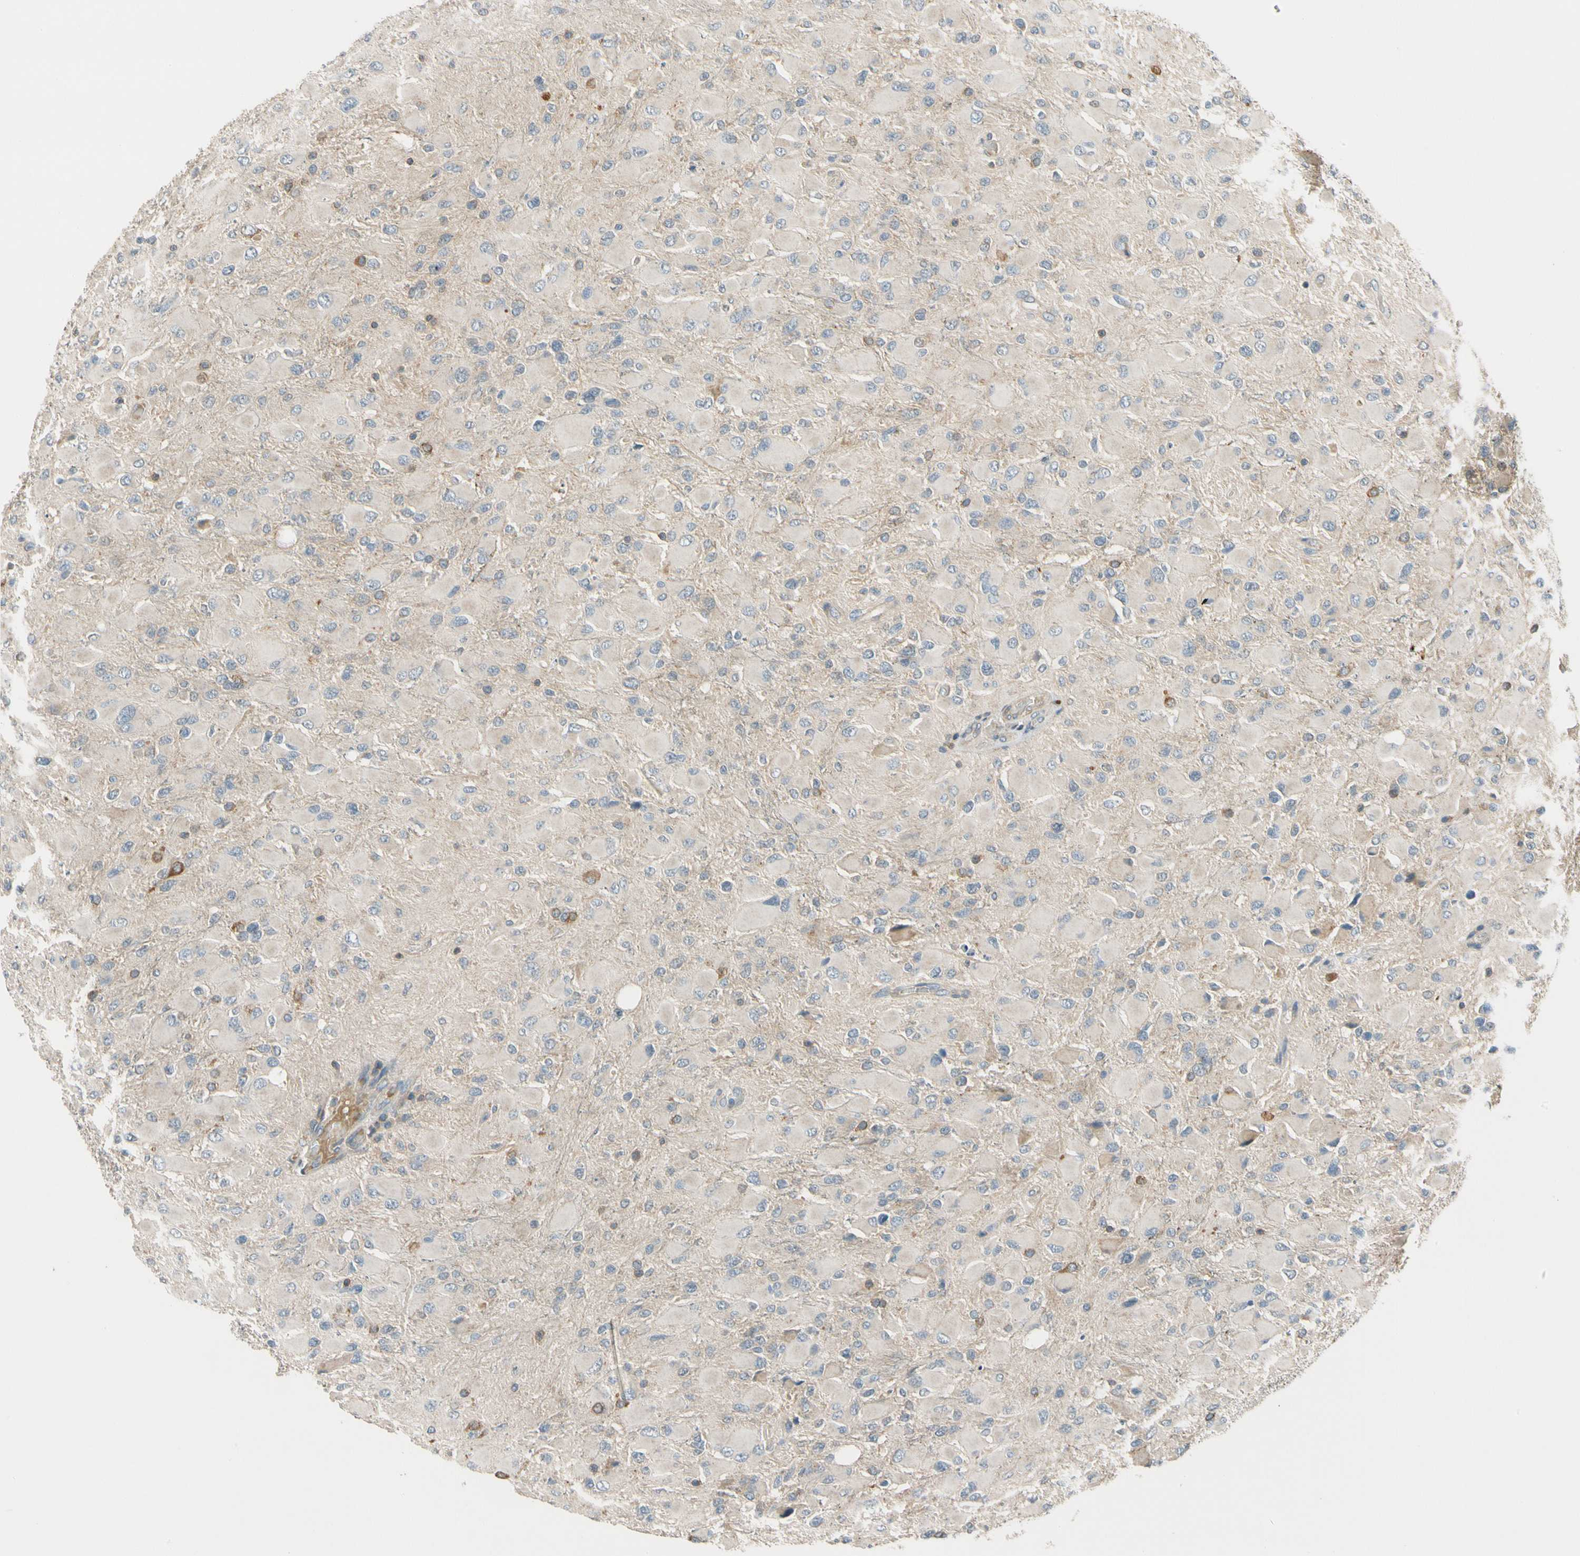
{"staining": {"intensity": "negative", "quantity": "none", "location": "none"}, "tissue": "glioma", "cell_type": "Tumor cells", "image_type": "cancer", "snomed": [{"axis": "morphology", "description": "Glioma, malignant, High grade"}, {"axis": "topography", "description": "Cerebral cortex"}], "caption": "Human glioma stained for a protein using immunohistochemistry (IHC) demonstrates no staining in tumor cells.", "gene": "MST1R", "patient": {"sex": "female", "age": 36}}